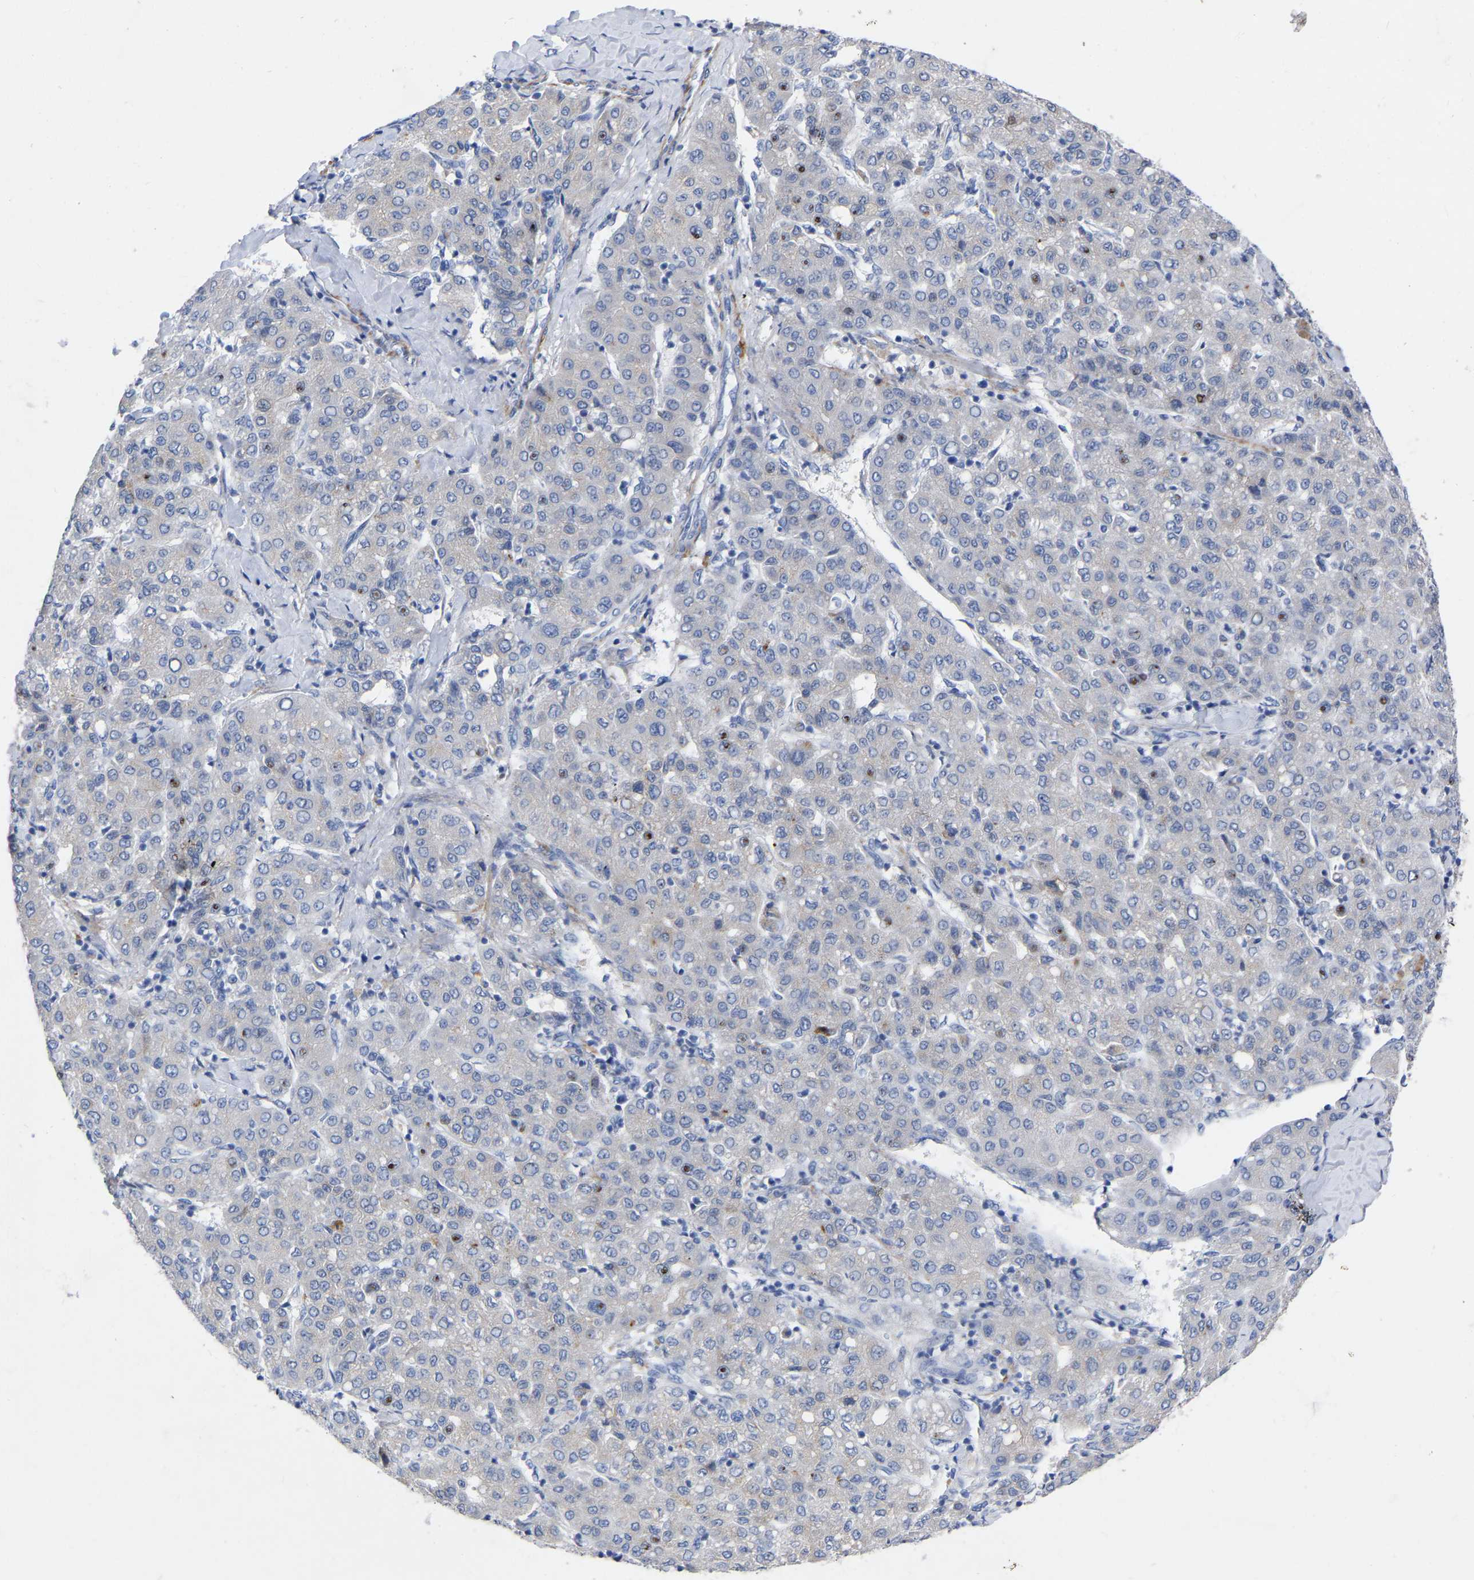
{"staining": {"intensity": "negative", "quantity": "none", "location": "none"}, "tissue": "liver cancer", "cell_type": "Tumor cells", "image_type": "cancer", "snomed": [{"axis": "morphology", "description": "Carcinoma, Hepatocellular, NOS"}, {"axis": "topography", "description": "Liver"}], "caption": "Immunohistochemistry (IHC) photomicrograph of neoplastic tissue: human hepatocellular carcinoma (liver) stained with DAB displays no significant protein positivity in tumor cells.", "gene": "STRIP2", "patient": {"sex": "male", "age": 65}}